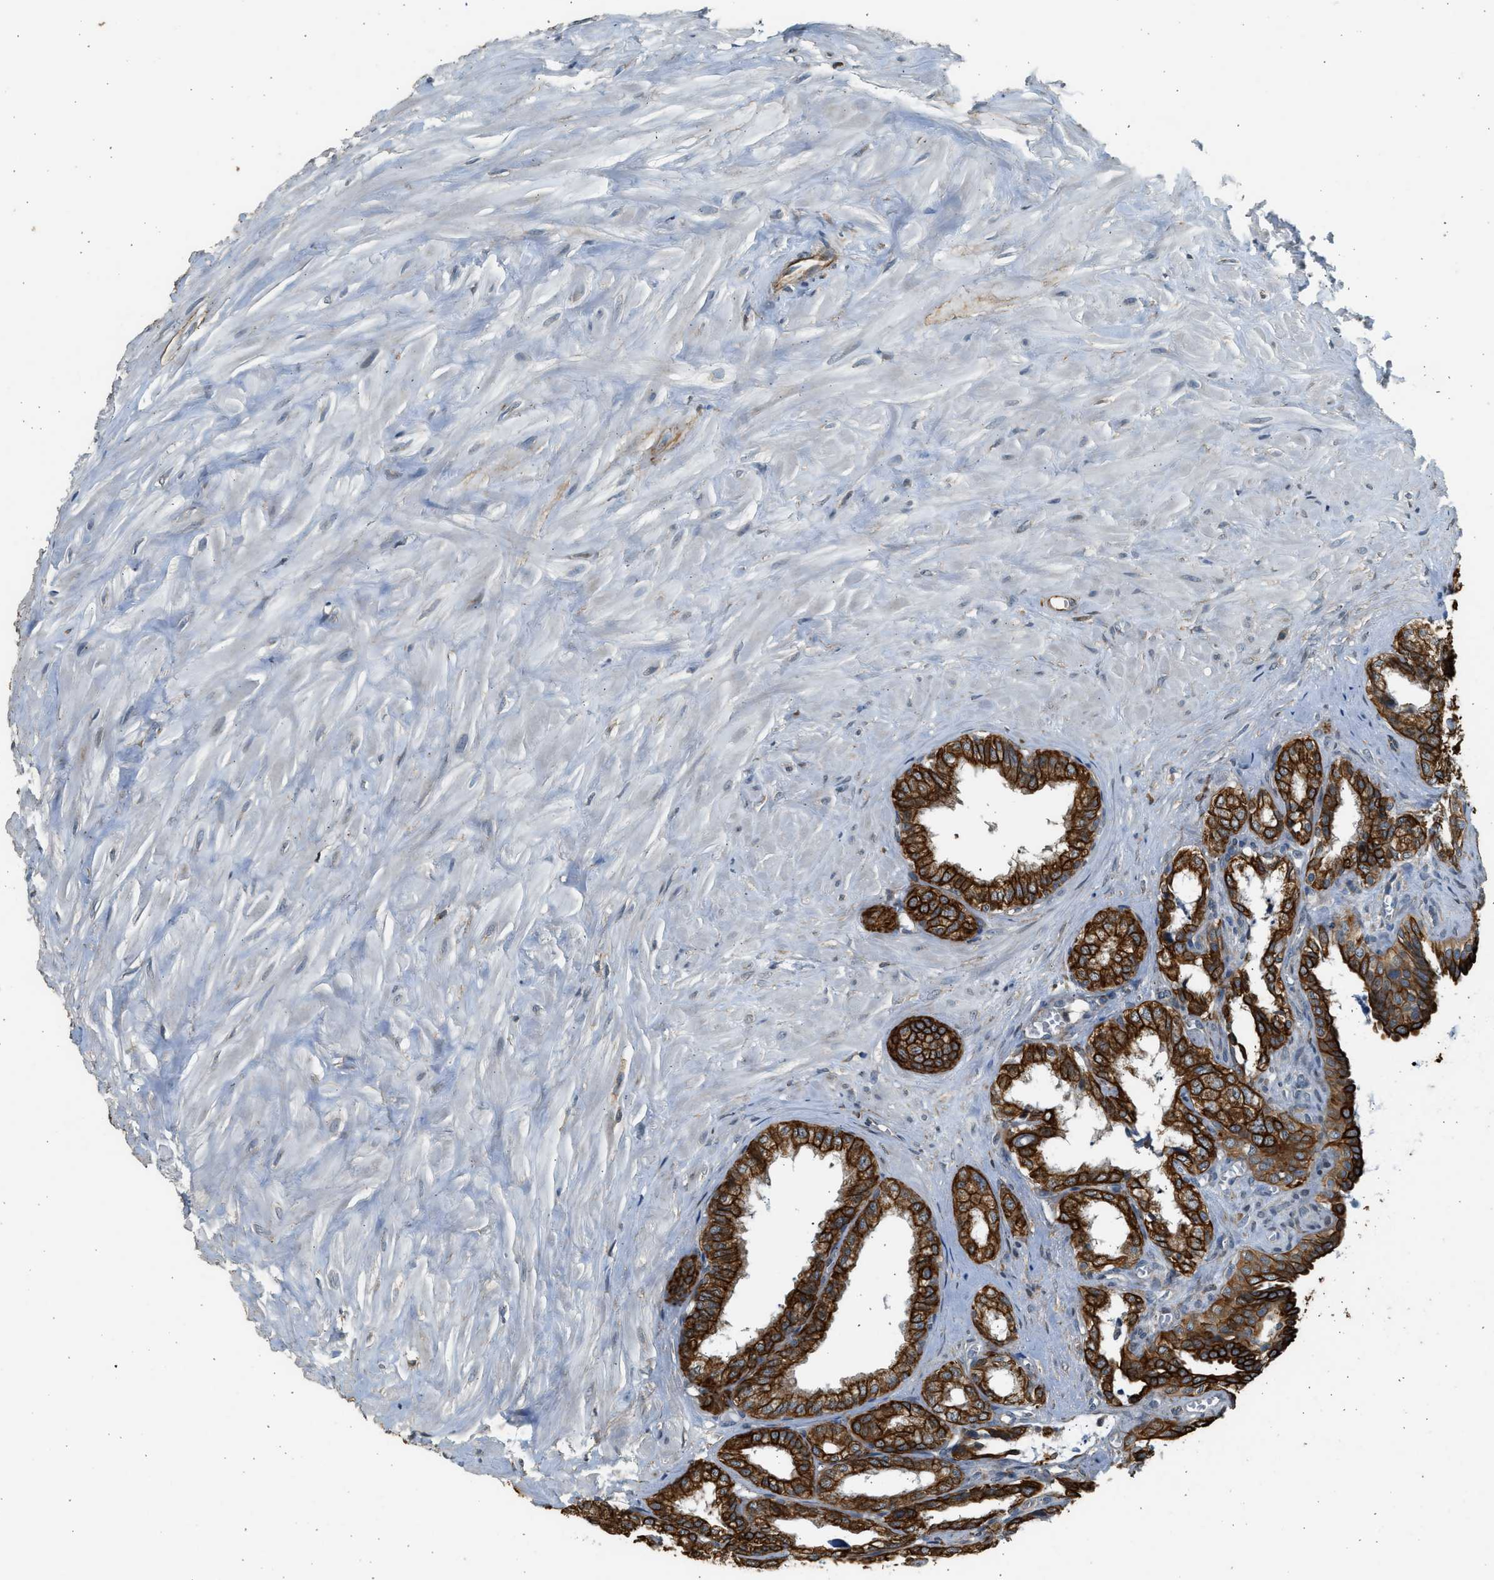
{"staining": {"intensity": "strong", "quantity": "25%-75%", "location": "cytoplasmic/membranous"}, "tissue": "seminal vesicle", "cell_type": "Glandular cells", "image_type": "normal", "snomed": [{"axis": "morphology", "description": "Normal tissue, NOS"}, {"axis": "topography", "description": "Seminal veicle"}], "caption": "Glandular cells show high levels of strong cytoplasmic/membranous staining in about 25%-75% of cells in benign human seminal vesicle. Using DAB (3,3'-diaminobenzidine) (brown) and hematoxylin (blue) stains, captured at high magnification using brightfield microscopy.", "gene": "PCLO", "patient": {"sex": "male", "age": 64}}